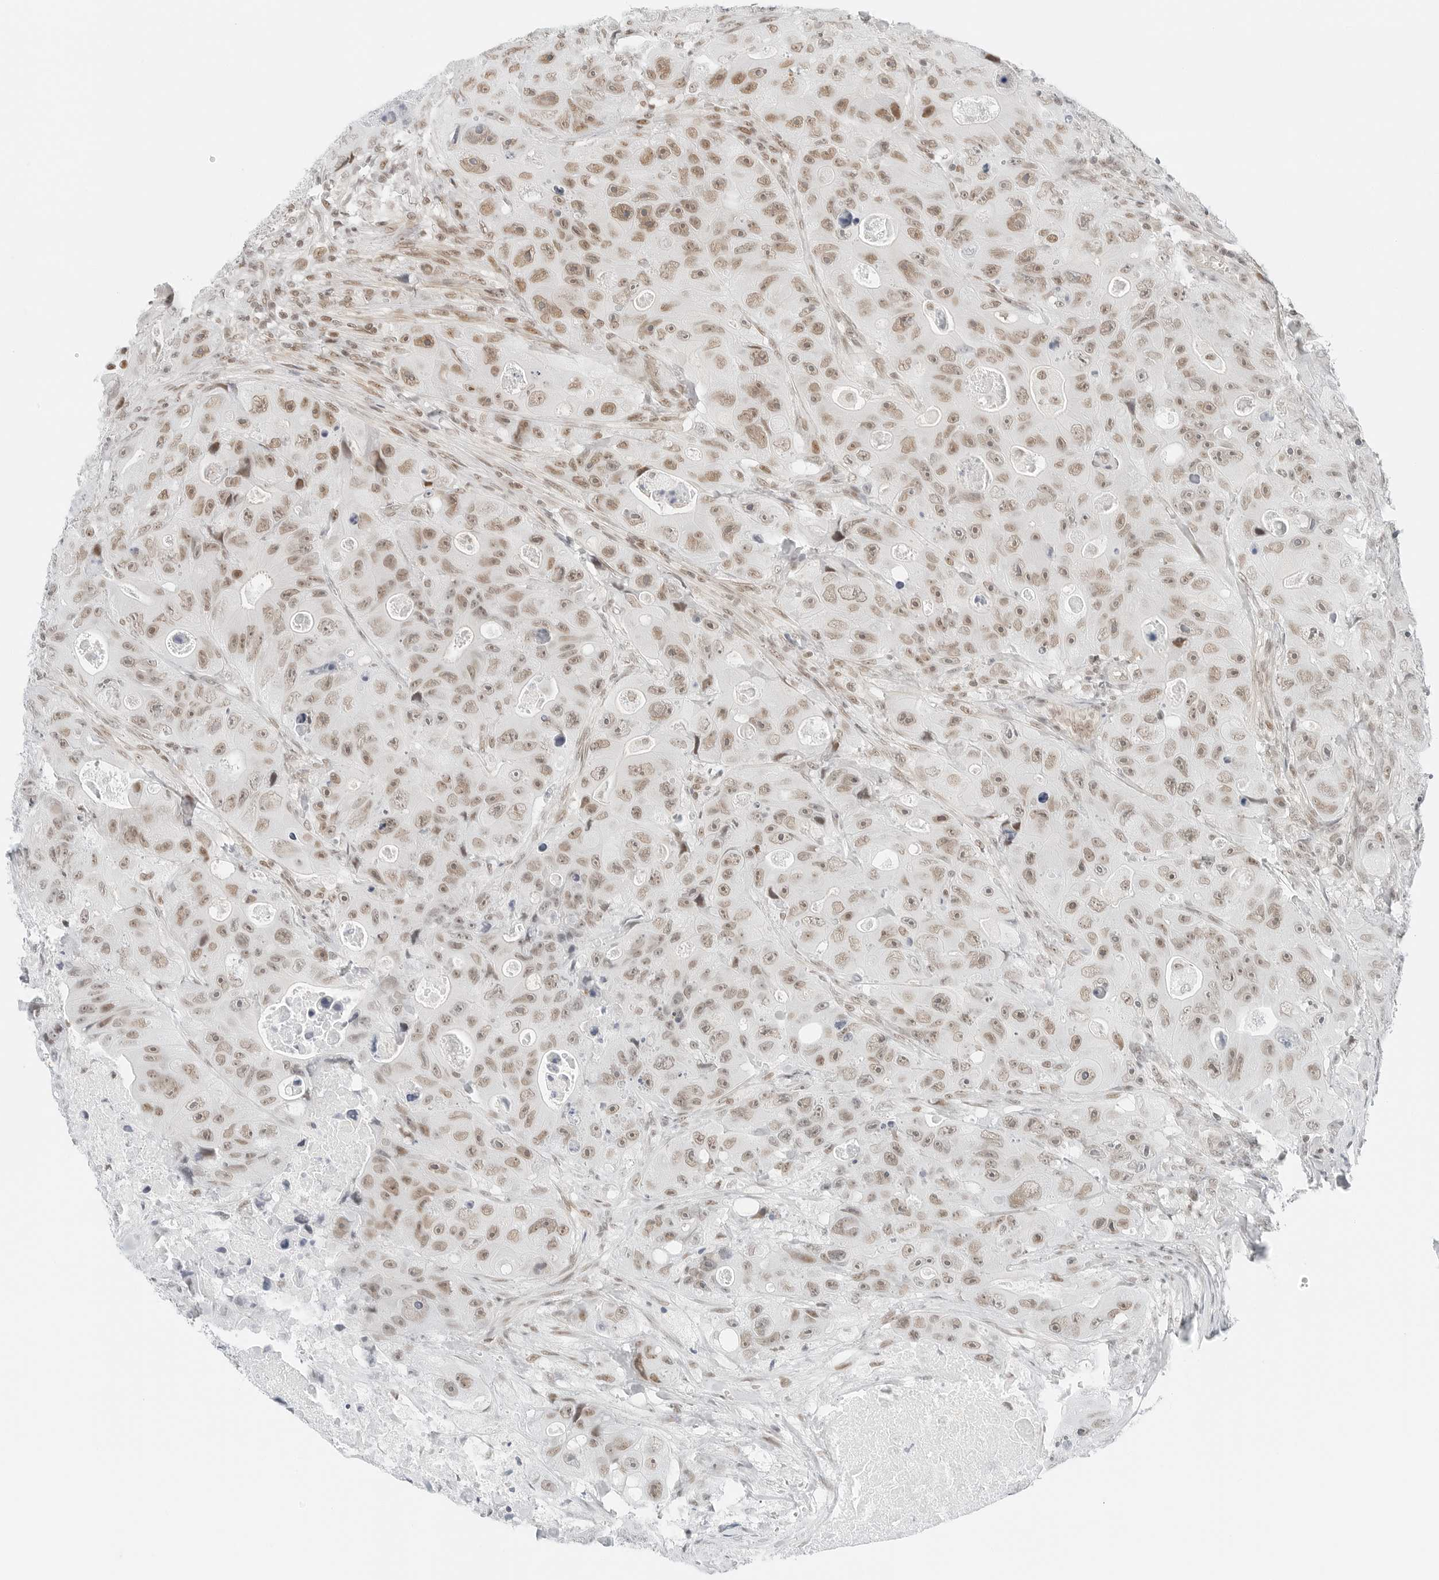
{"staining": {"intensity": "moderate", "quantity": ">75%", "location": "nuclear"}, "tissue": "colorectal cancer", "cell_type": "Tumor cells", "image_type": "cancer", "snomed": [{"axis": "morphology", "description": "Adenocarcinoma, NOS"}, {"axis": "topography", "description": "Colon"}], "caption": "Protein positivity by immunohistochemistry (IHC) displays moderate nuclear positivity in about >75% of tumor cells in adenocarcinoma (colorectal). The protein is stained brown, and the nuclei are stained in blue (DAB (3,3'-diaminobenzidine) IHC with brightfield microscopy, high magnification).", "gene": "CRTC2", "patient": {"sex": "female", "age": 46}}